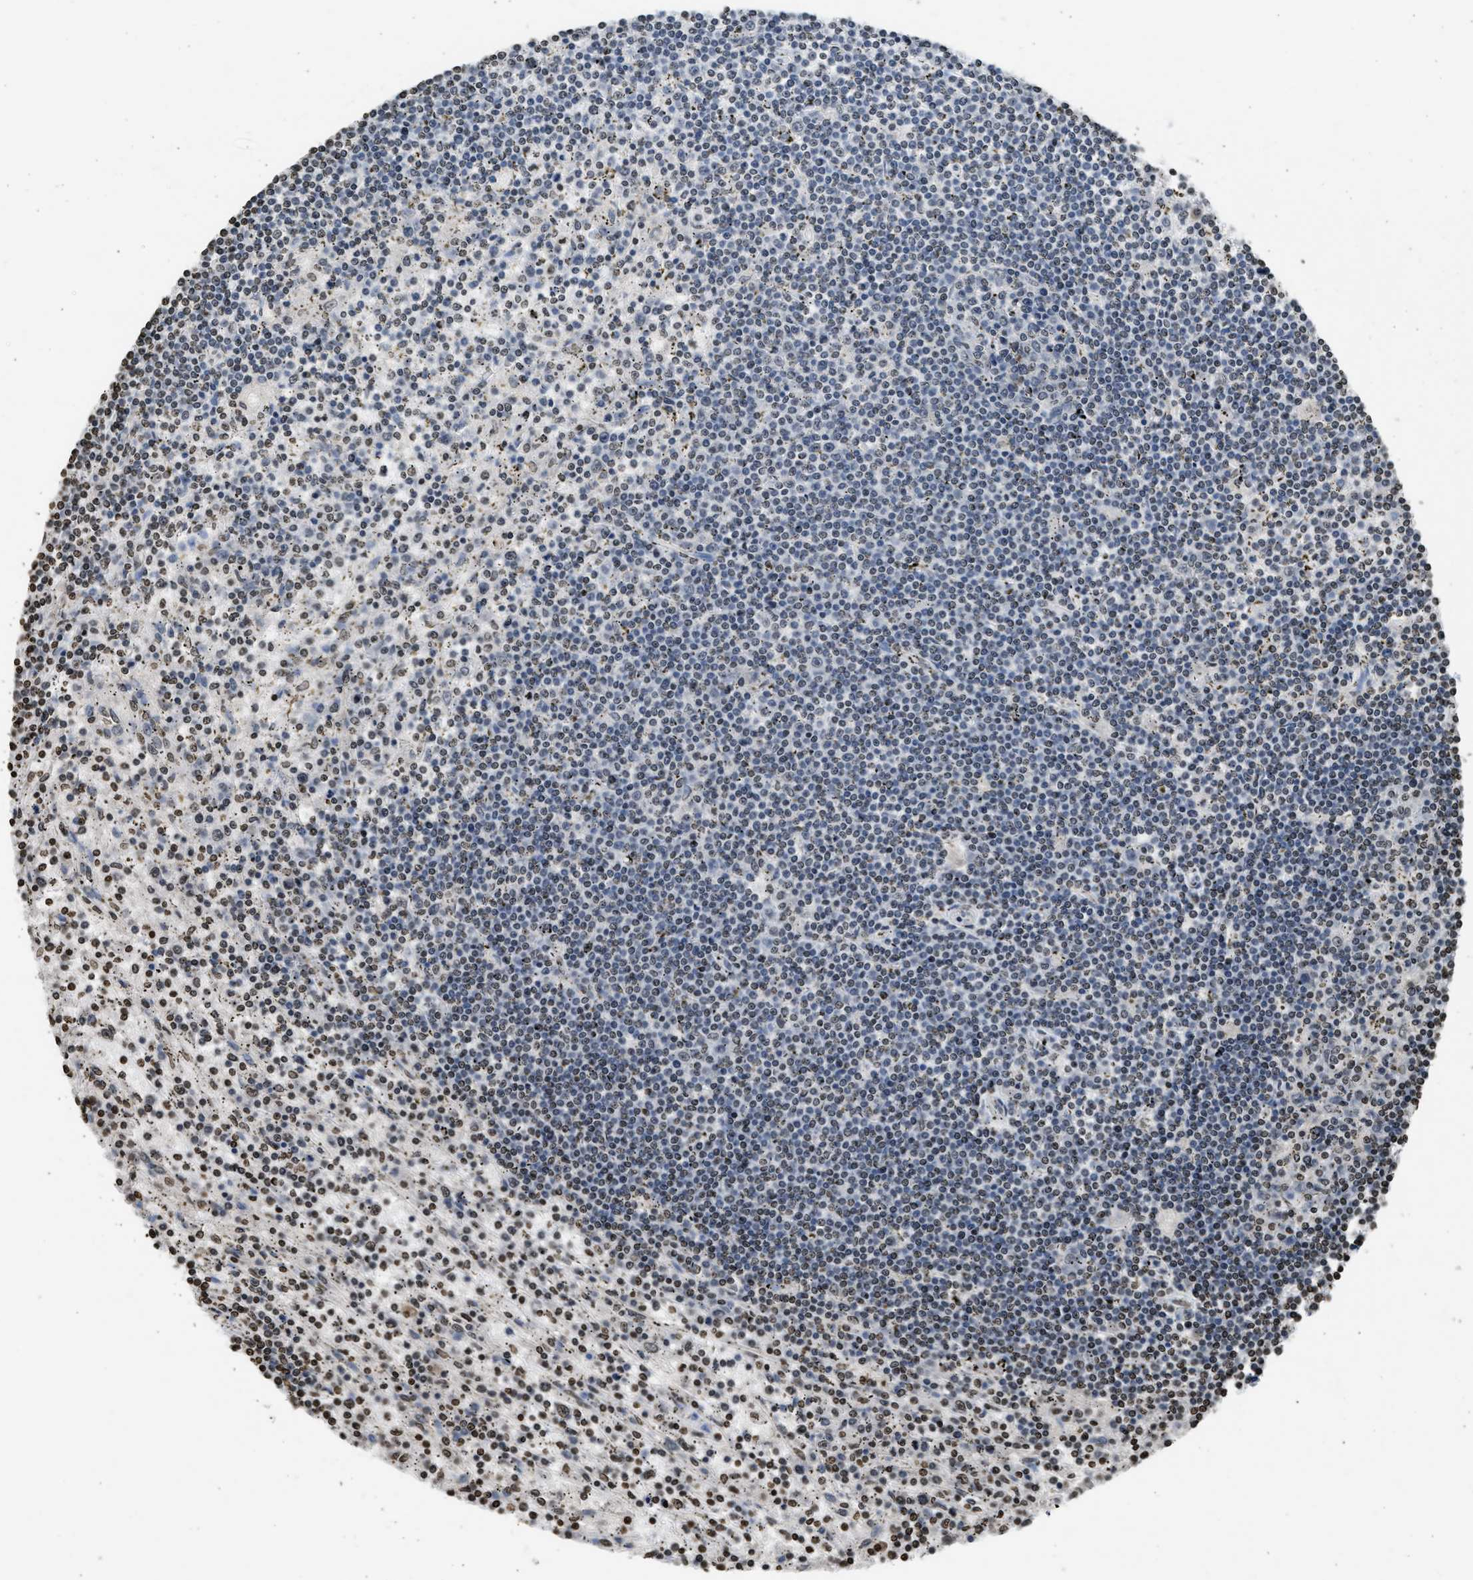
{"staining": {"intensity": "moderate", "quantity": "<25%", "location": "nuclear"}, "tissue": "lymphoma", "cell_type": "Tumor cells", "image_type": "cancer", "snomed": [{"axis": "morphology", "description": "Malignant lymphoma, non-Hodgkin's type, Low grade"}, {"axis": "topography", "description": "Spleen"}], "caption": "Protein staining shows moderate nuclear expression in approximately <25% of tumor cells in malignant lymphoma, non-Hodgkin's type (low-grade). (IHC, brightfield microscopy, high magnification).", "gene": "RRAGC", "patient": {"sex": "male", "age": 76}}